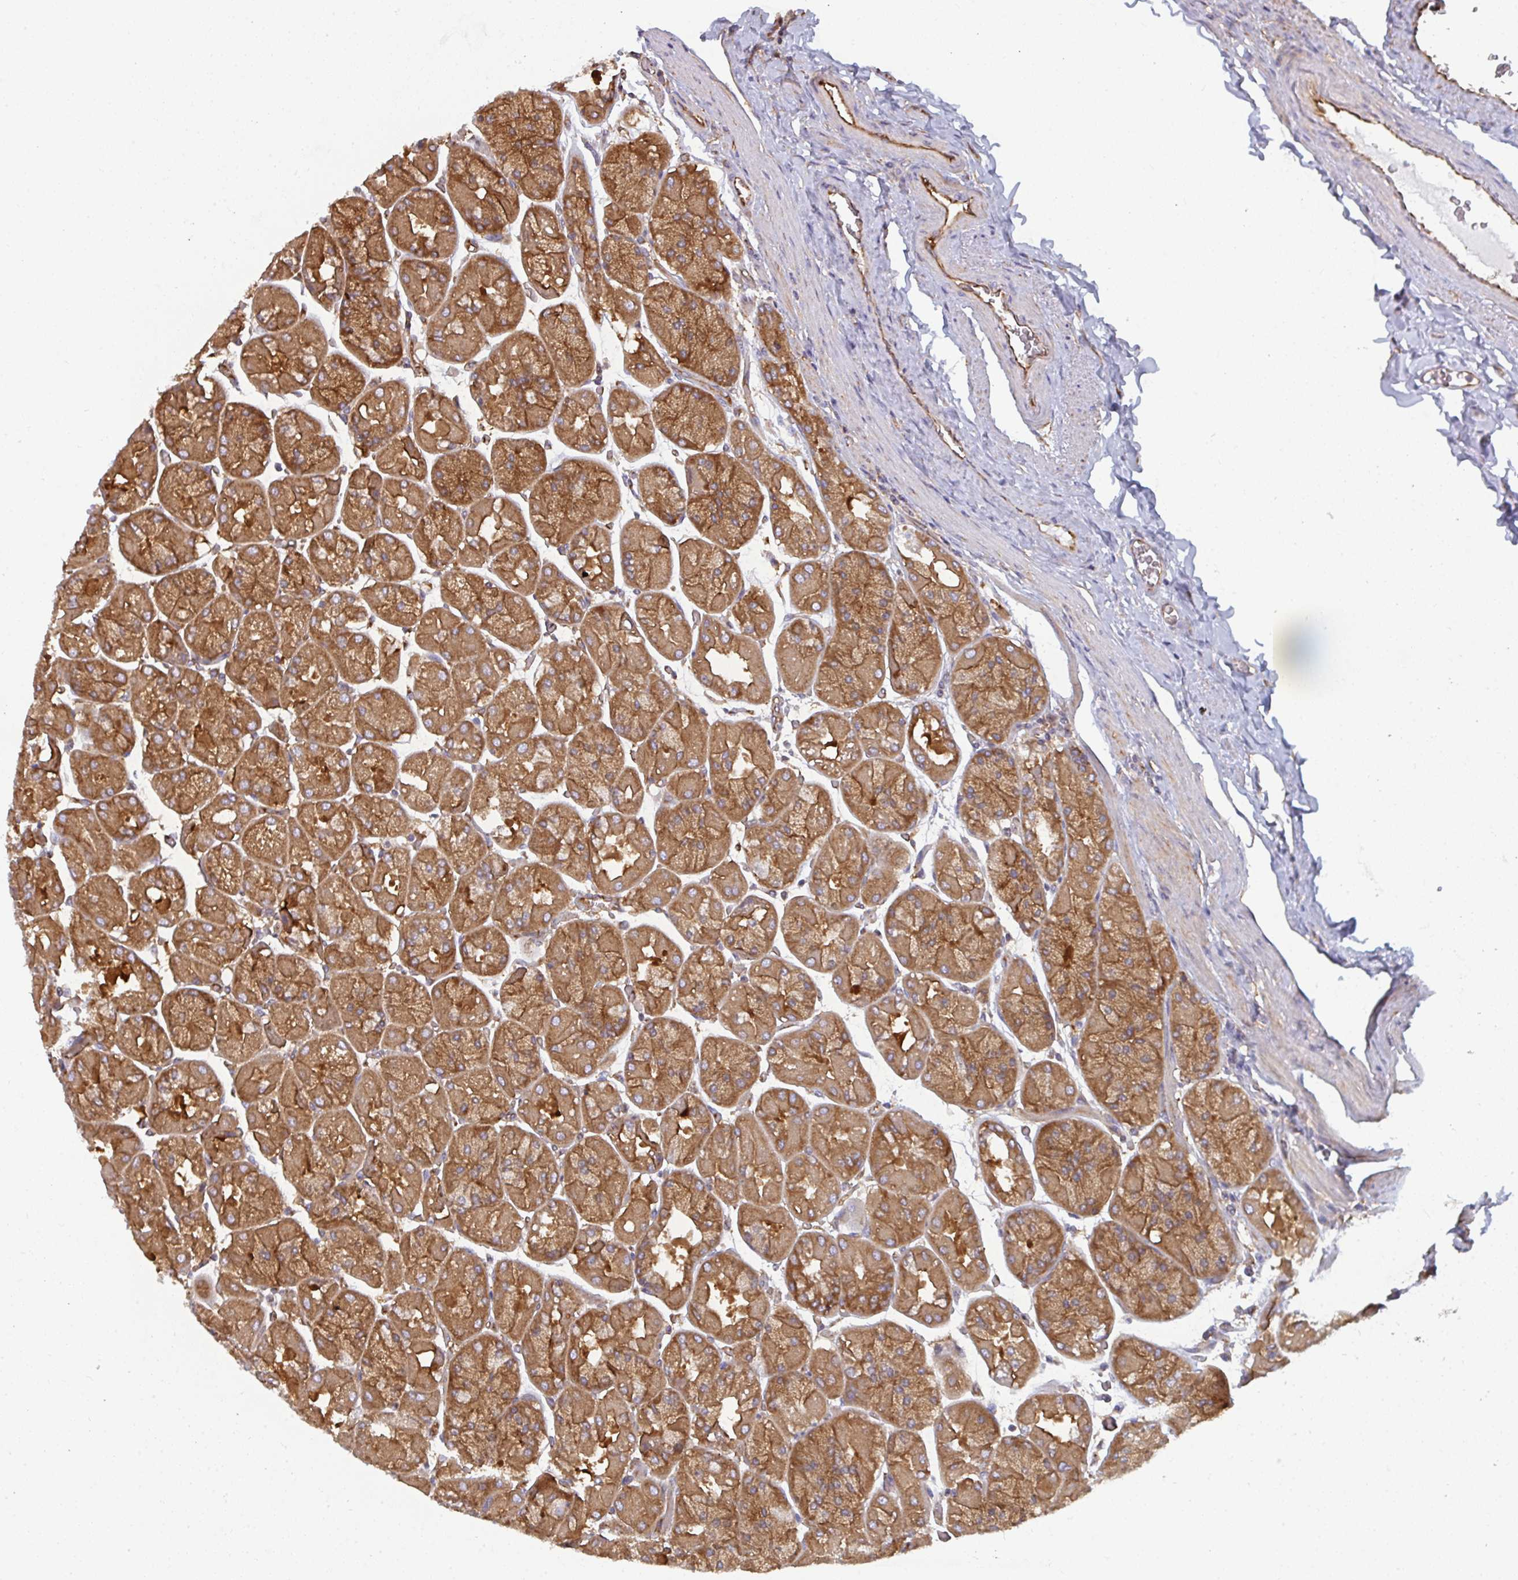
{"staining": {"intensity": "strong", "quantity": ">75%", "location": "cytoplasmic/membranous"}, "tissue": "stomach", "cell_type": "Glandular cells", "image_type": "normal", "snomed": [{"axis": "morphology", "description": "Normal tissue, NOS"}, {"axis": "topography", "description": "Stomach"}], "caption": "Normal stomach was stained to show a protein in brown. There is high levels of strong cytoplasmic/membranous positivity in about >75% of glandular cells. Immunohistochemistry (ihc) stains the protein in brown and the nuclei are stained blue.", "gene": "DYNC1I2", "patient": {"sex": "female", "age": 61}}